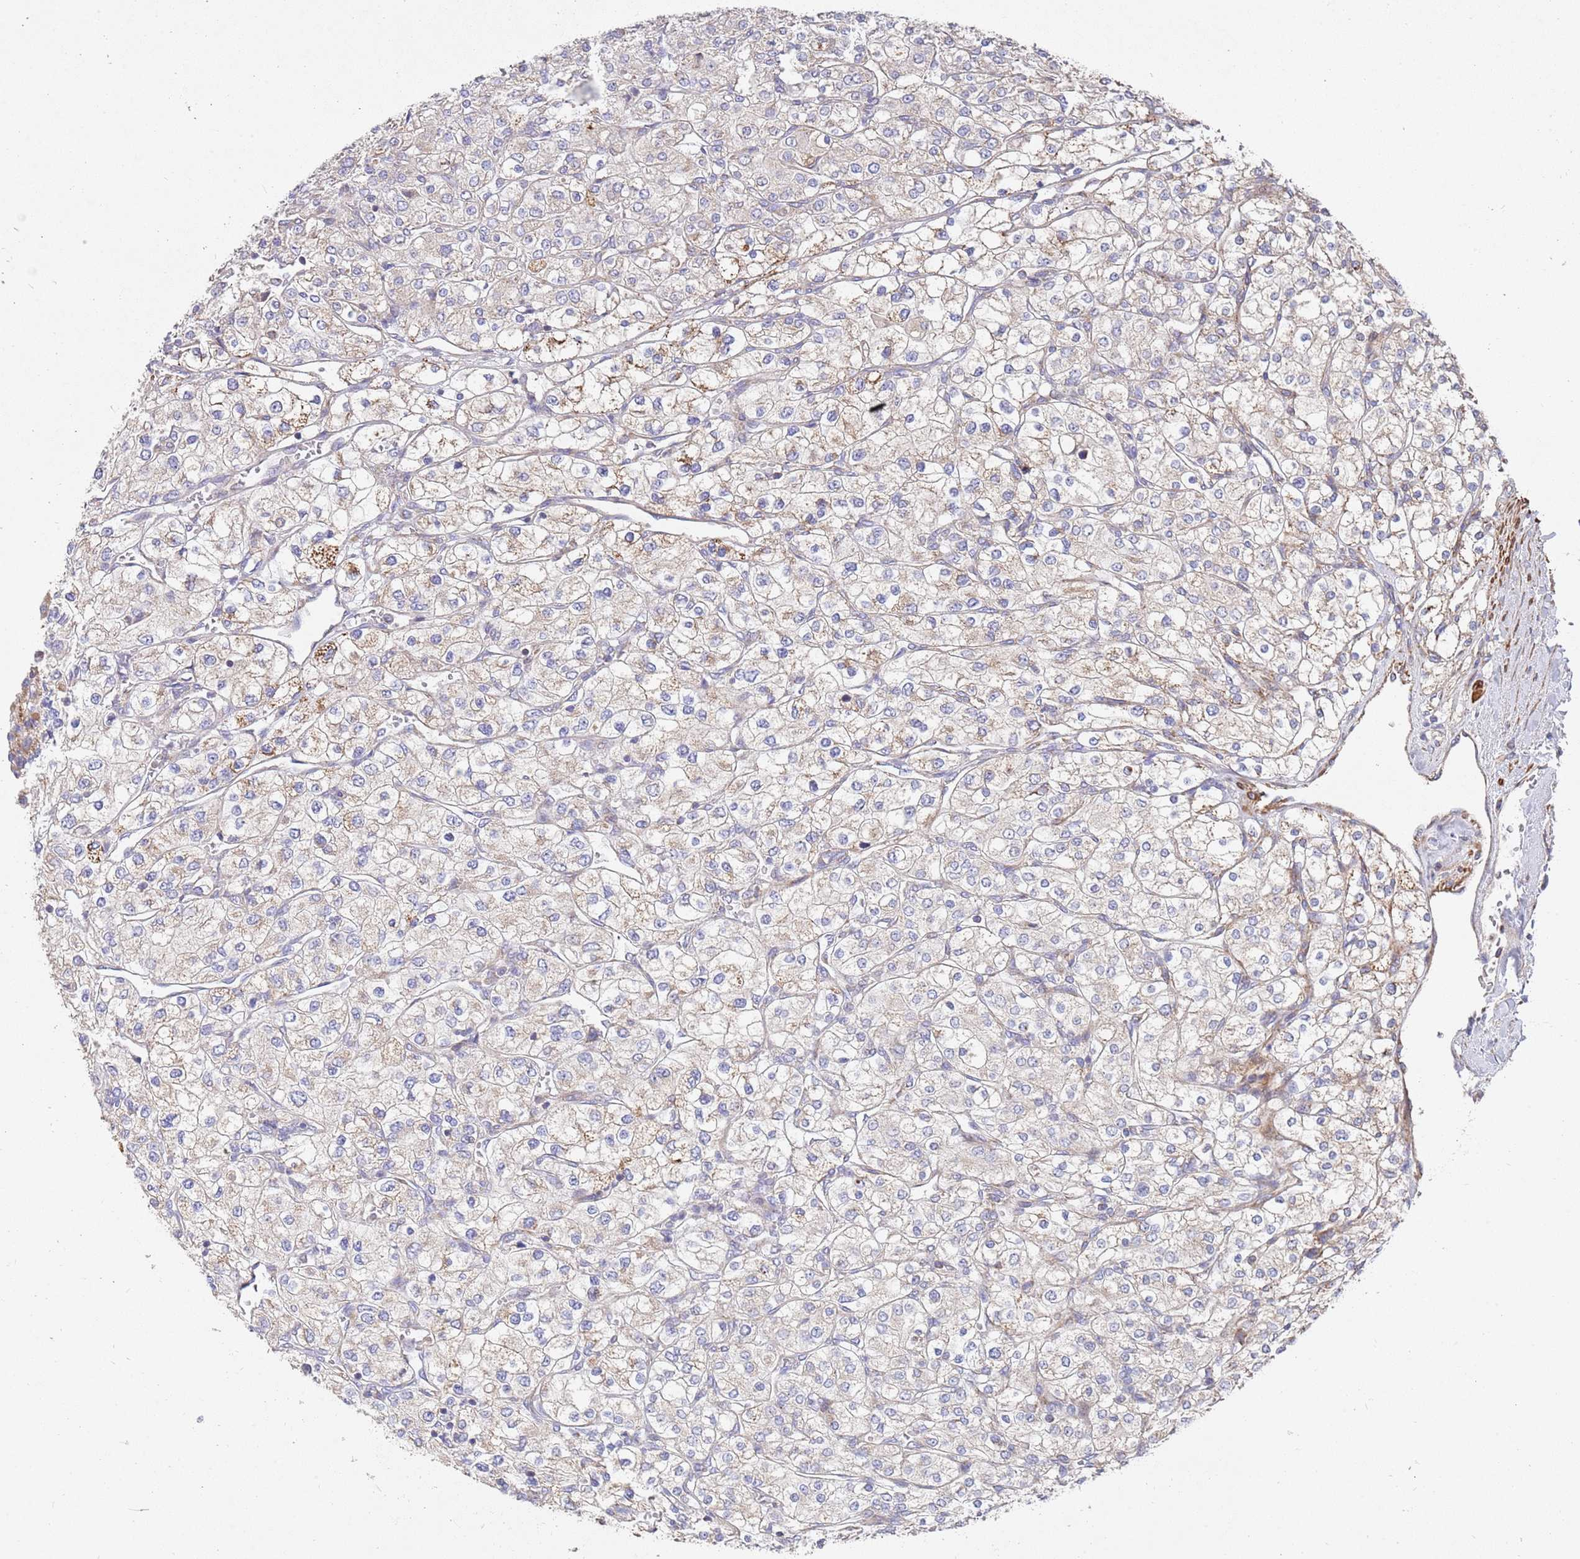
{"staining": {"intensity": "weak", "quantity": "<25%", "location": "cytoplasmic/membranous"}, "tissue": "renal cancer", "cell_type": "Tumor cells", "image_type": "cancer", "snomed": [{"axis": "morphology", "description": "Adenocarcinoma, NOS"}, {"axis": "topography", "description": "Kidney"}], "caption": "Immunohistochemistry micrograph of neoplastic tissue: adenocarcinoma (renal) stained with DAB demonstrates no significant protein positivity in tumor cells.", "gene": "WDFY3", "patient": {"sex": "male", "age": 80}}